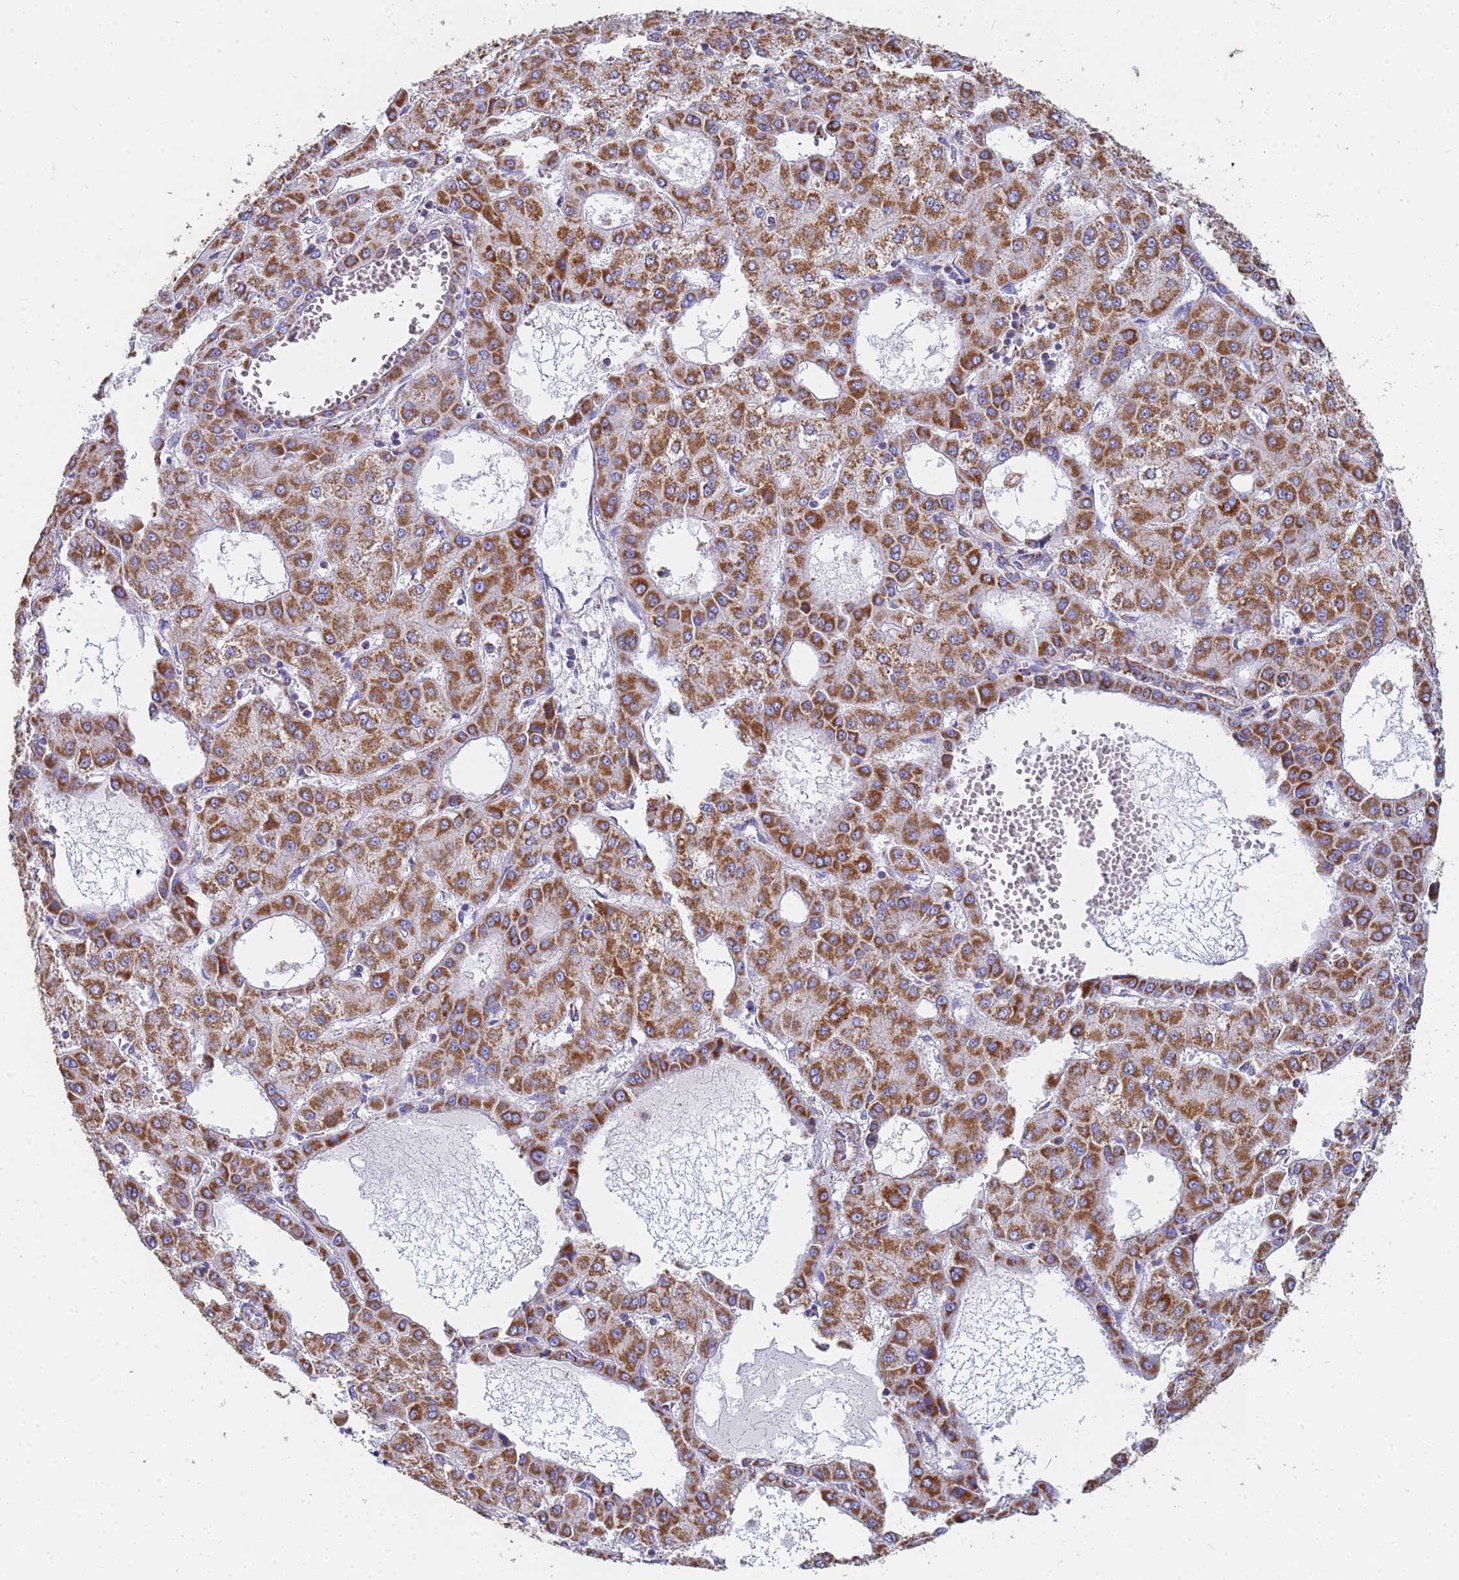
{"staining": {"intensity": "strong", "quantity": ">75%", "location": "cytoplasmic/membranous"}, "tissue": "liver cancer", "cell_type": "Tumor cells", "image_type": "cancer", "snomed": [{"axis": "morphology", "description": "Carcinoma, Hepatocellular, NOS"}, {"axis": "topography", "description": "Liver"}], "caption": "Liver cancer (hepatocellular carcinoma) stained with a protein marker exhibits strong staining in tumor cells.", "gene": "UQCRH", "patient": {"sex": "male", "age": 47}}